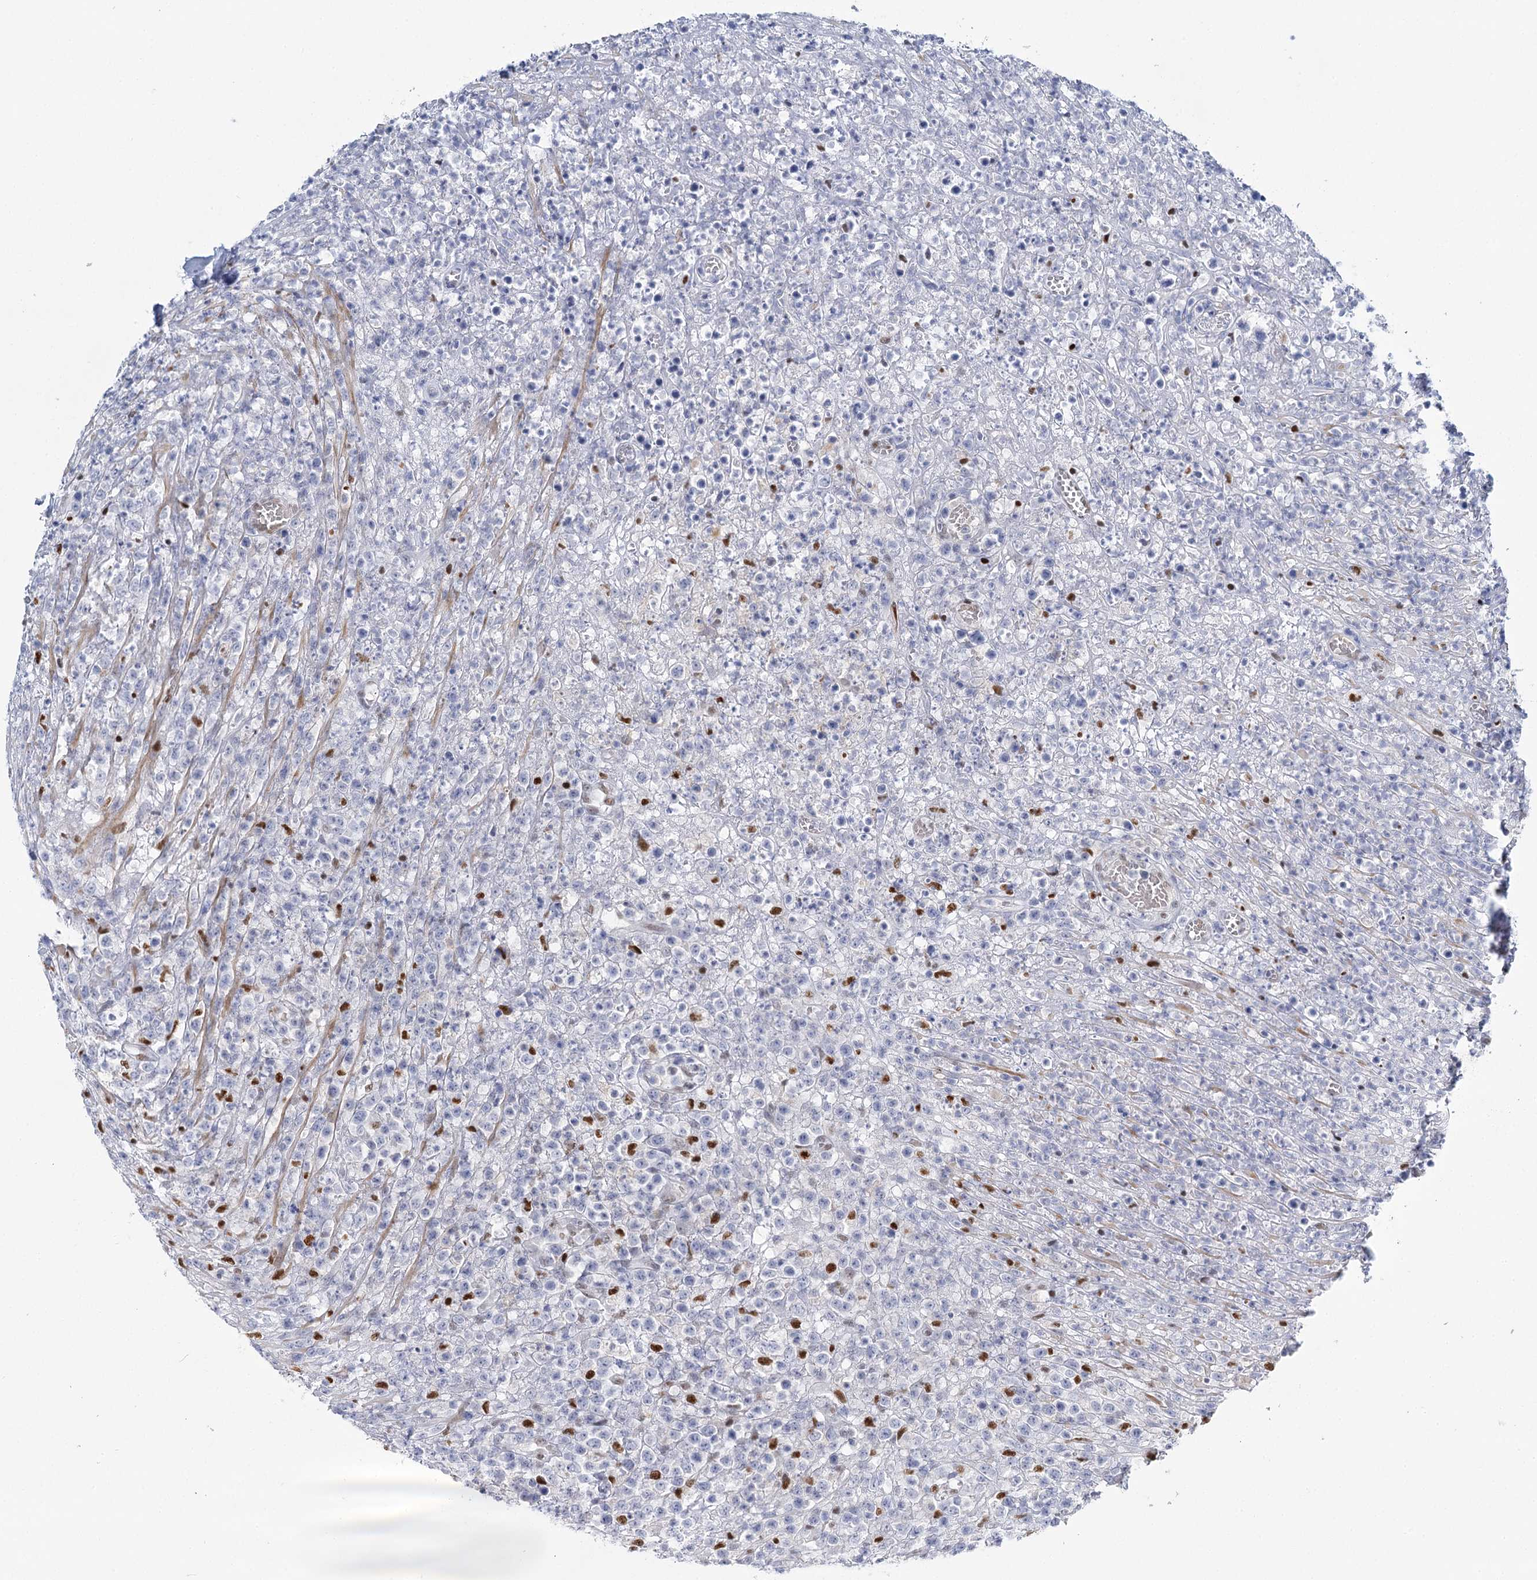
{"staining": {"intensity": "negative", "quantity": "none", "location": "none"}, "tissue": "lymphoma", "cell_type": "Tumor cells", "image_type": "cancer", "snomed": [{"axis": "morphology", "description": "Malignant lymphoma, non-Hodgkin's type, High grade"}, {"axis": "topography", "description": "Colon"}], "caption": "DAB immunohistochemical staining of malignant lymphoma, non-Hodgkin's type (high-grade) shows no significant staining in tumor cells.", "gene": "IGSF3", "patient": {"sex": "female", "age": 53}}